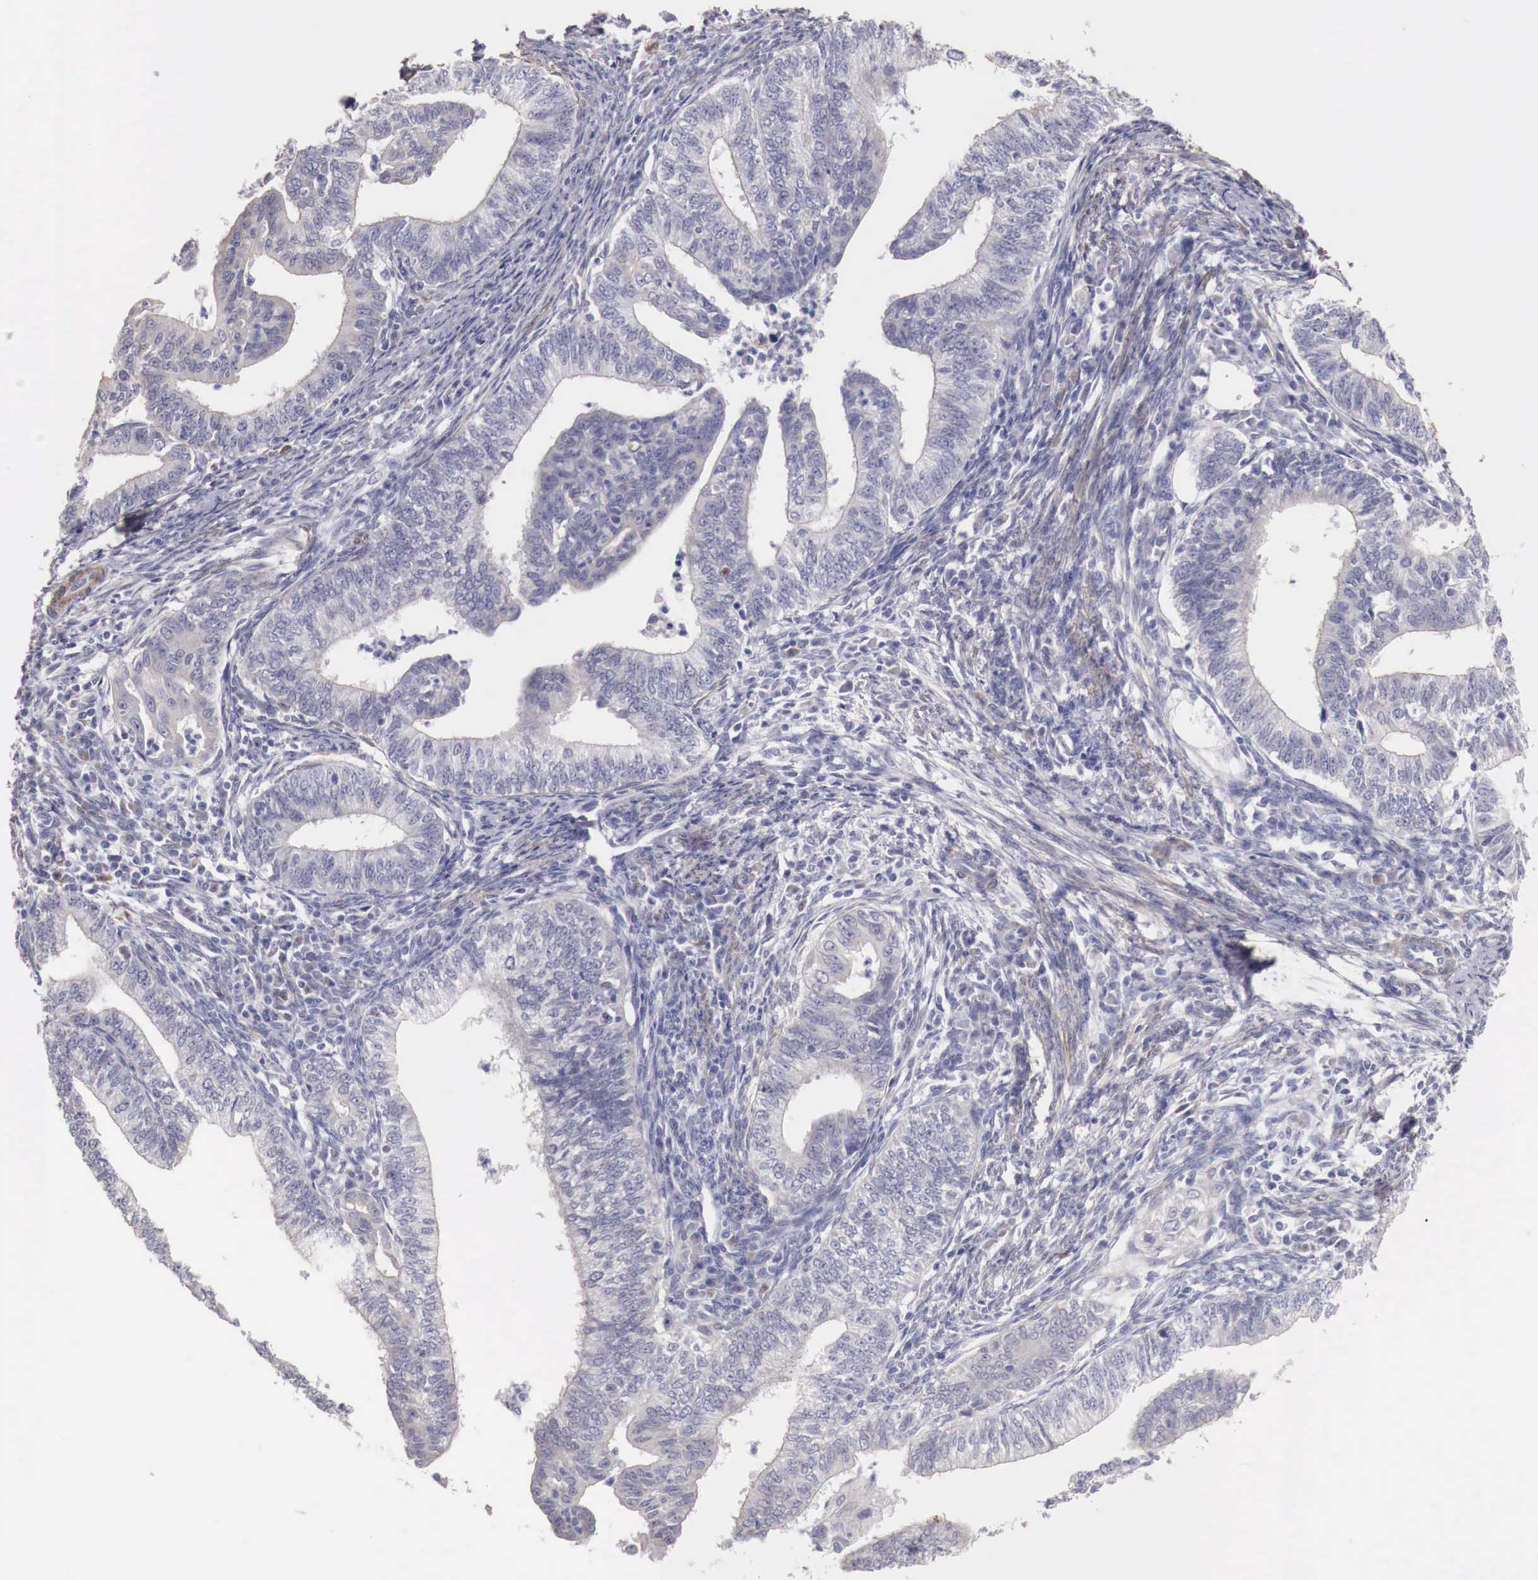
{"staining": {"intensity": "negative", "quantity": "none", "location": "none"}, "tissue": "endometrial cancer", "cell_type": "Tumor cells", "image_type": "cancer", "snomed": [{"axis": "morphology", "description": "Adenocarcinoma, NOS"}, {"axis": "topography", "description": "Endometrium"}], "caption": "IHC photomicrograph of human endometrial cancer stained for a protein (brown), which exhibits no positivity in tumor cells. The staining is performed using DAB (3,3'-diaminobenzidine) brown chromogen with nuclei counter-stained in using hematoxylin.", "gene": "ENOX2", "patient": {"sex": "female", "age": 66}}